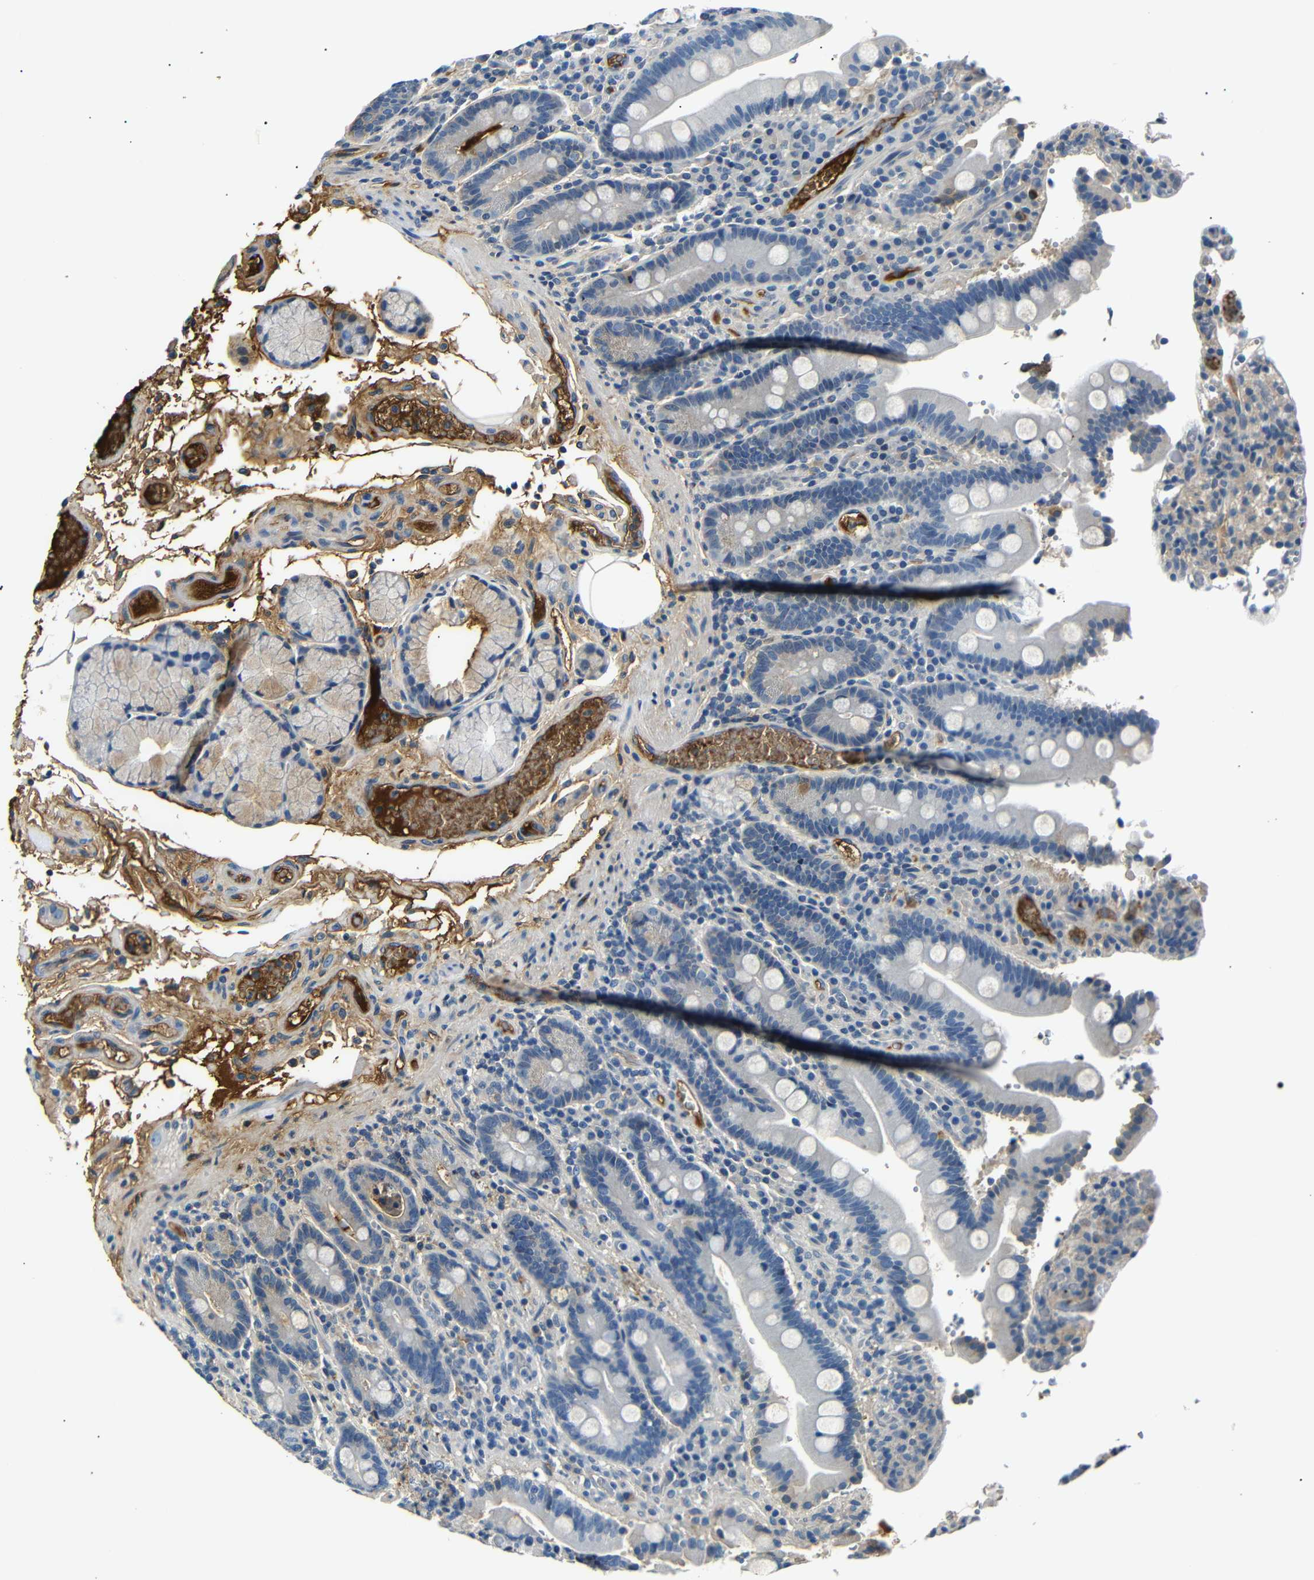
{"staining": {"intensity": "negative", "quantity": "none", "location": "none"}, "tissue": "duodenum", "cell_type": "Glandular cells", "image_type": "normal", "snomed": [{"axis": "morphology", "description": "Normal tissue, NOS"}, {"axis": "topography", "description": "Small intestine, NOS"}], "caption": "This is a image of immunohistochemistry (IHC) staining of normal duodenum, which shows no positivity in glandular cells.", "gene": "LHCGR", "patient": {"sex": "female", "age": 71}}